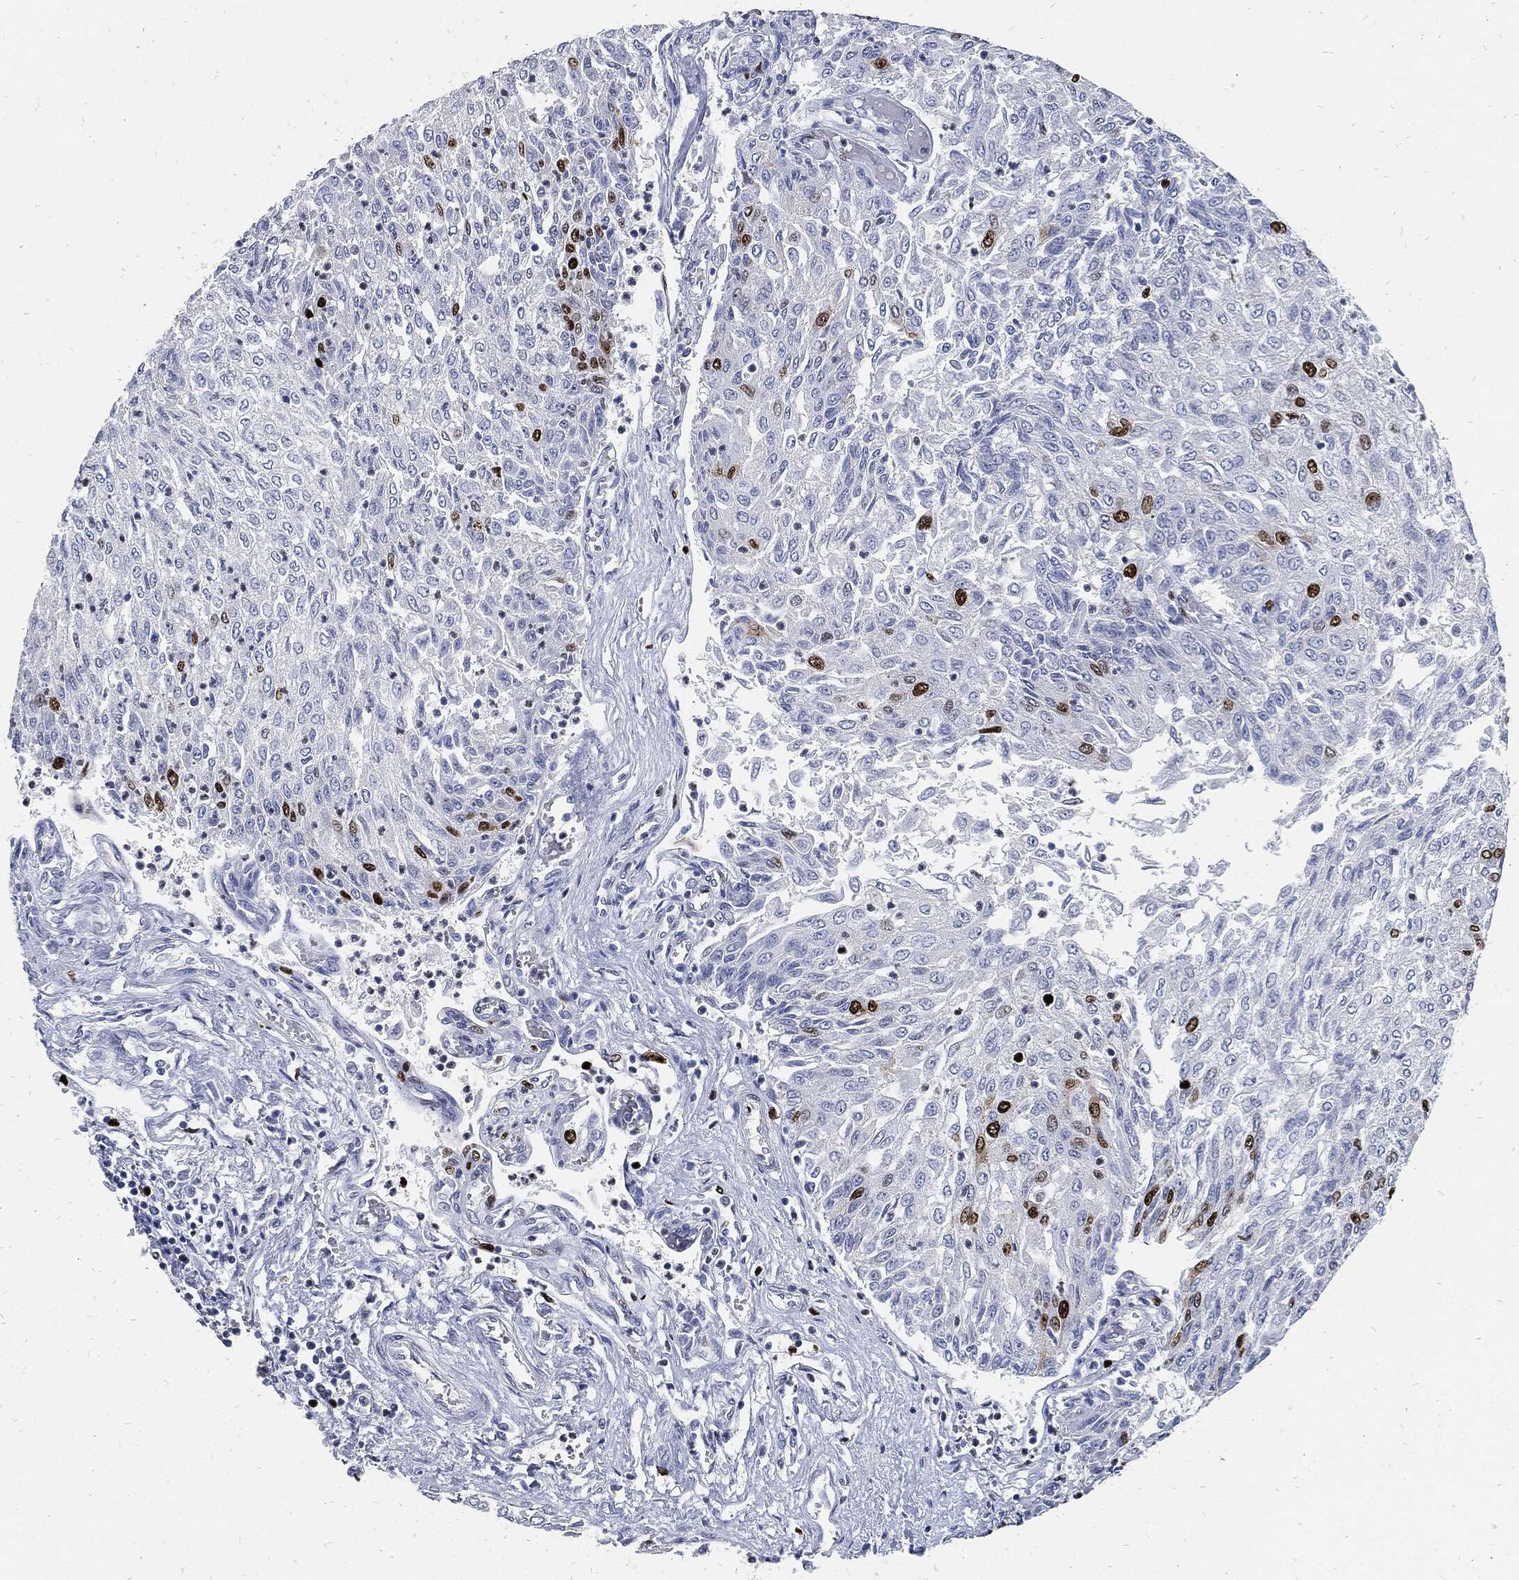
{"staining": {"intensity": "strong", "quantity": "<25%", "location": "nuclear"}, "tissue": "urothelial cancer", "cell_type": "Tumor cells", "image_type": "cancer", "snomed": [{"axis": "morphology", "description": "Urothelial carcinoma, Low grade"}, {"axis": "topography", "description": "Urinary bladder"}], "caption": "Immunohistochemical staining of low-grade urothelial carcinoma reveals medium levels of strong nuclear expression in about <25% of tumor cells.", "gene": "MKI67", "patient": {"sex": "male", "age": 78}}